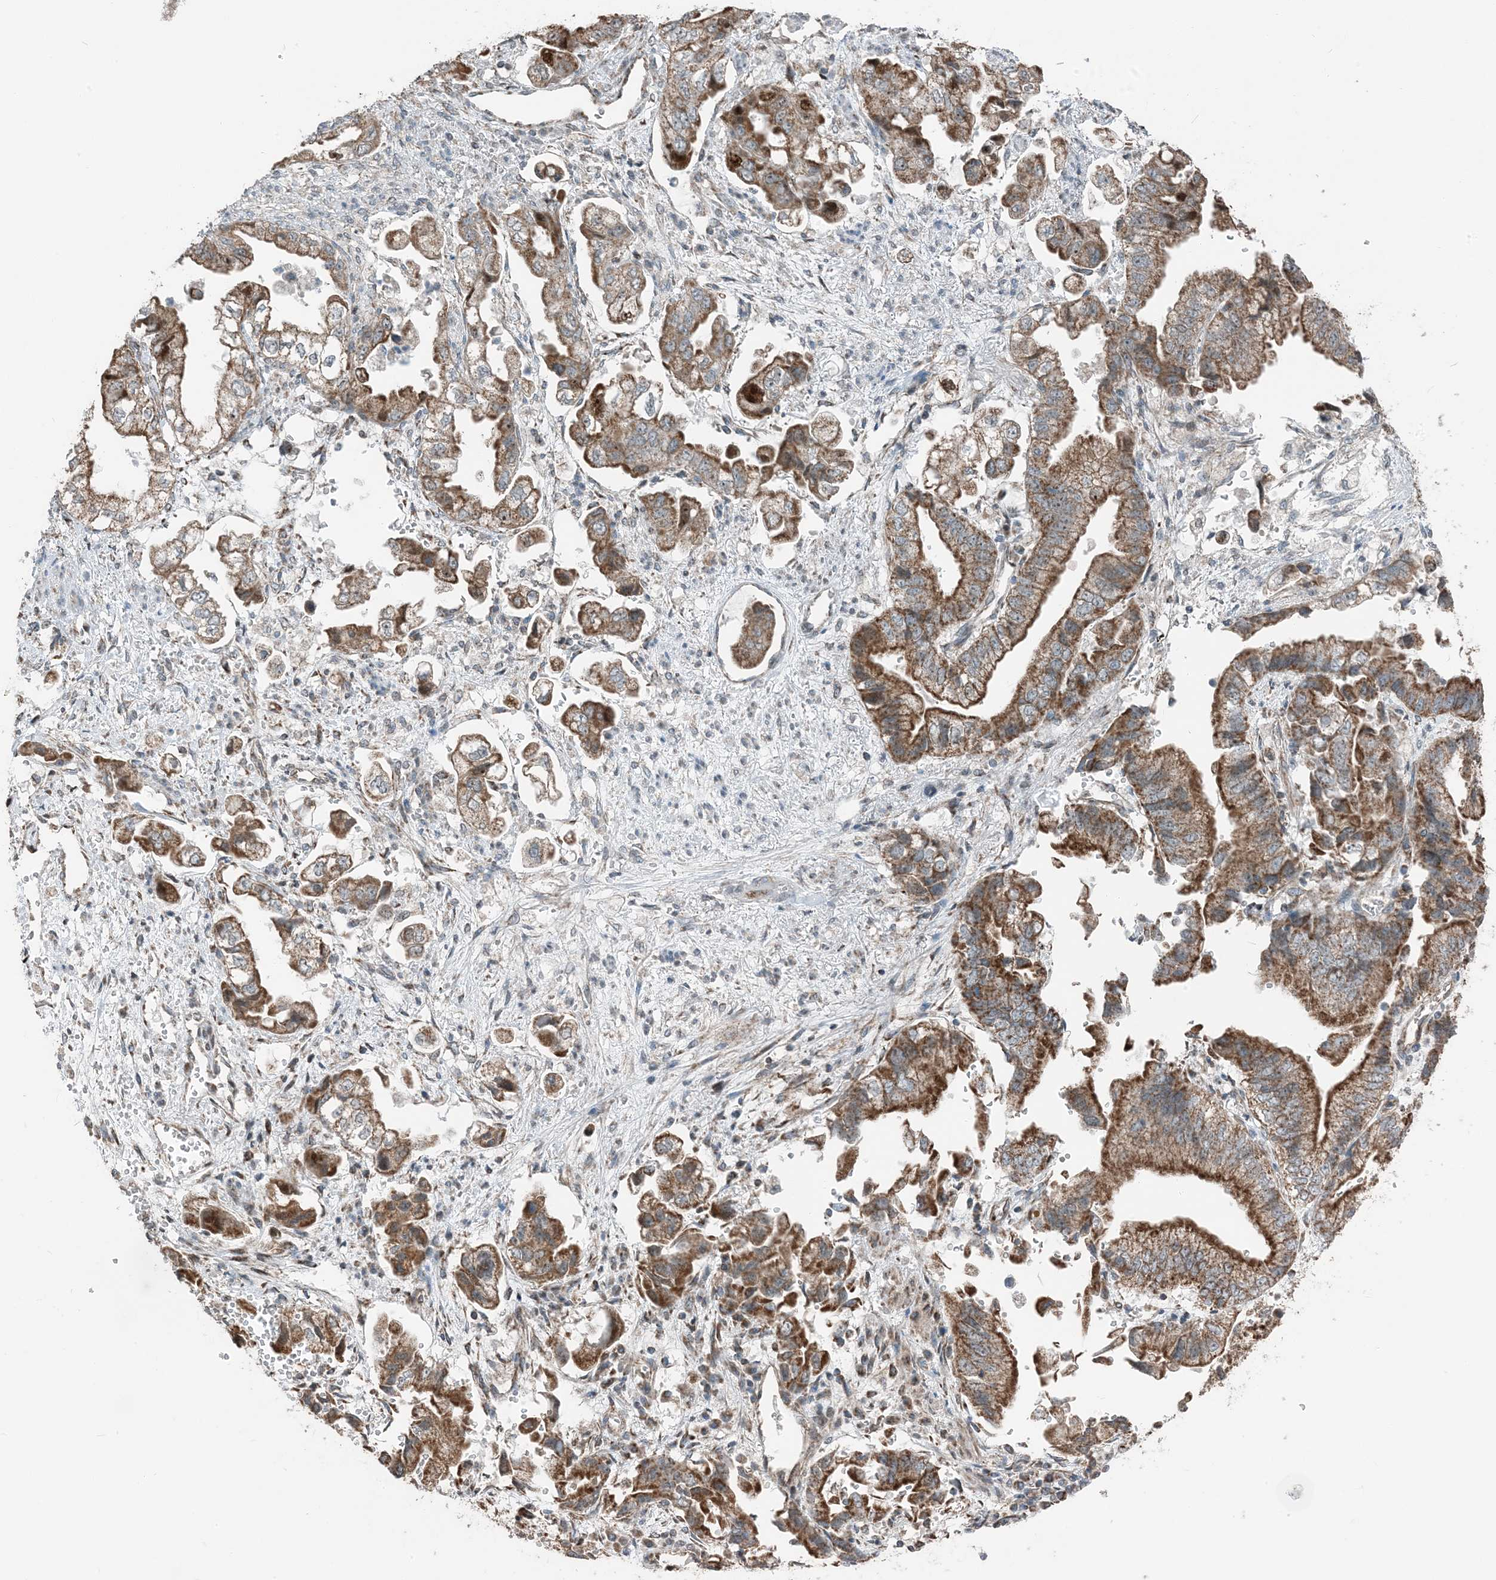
{"staining": {"intensity": "moderate", "quantity": ">75%", "location": "cytoplasmic/membranous,nuclear"}, "tissue": "stomach cancer", "cell_type": "Tumor cells", "image_type": "cancer", "snomed": [{"axis": "morphology", "description": "Adenocarcinoma, NOS"}, {"axis": "topography", "description": "Stomach"}], "caption": "Moderate cytoplasmic/membranous and nuclear protein positivity is seen in approximately >75% of tumor cells in stomach cancer (adenocarcinoma).", "gene": "PILRB", "patient": {"sex": "male", "age": 62}}